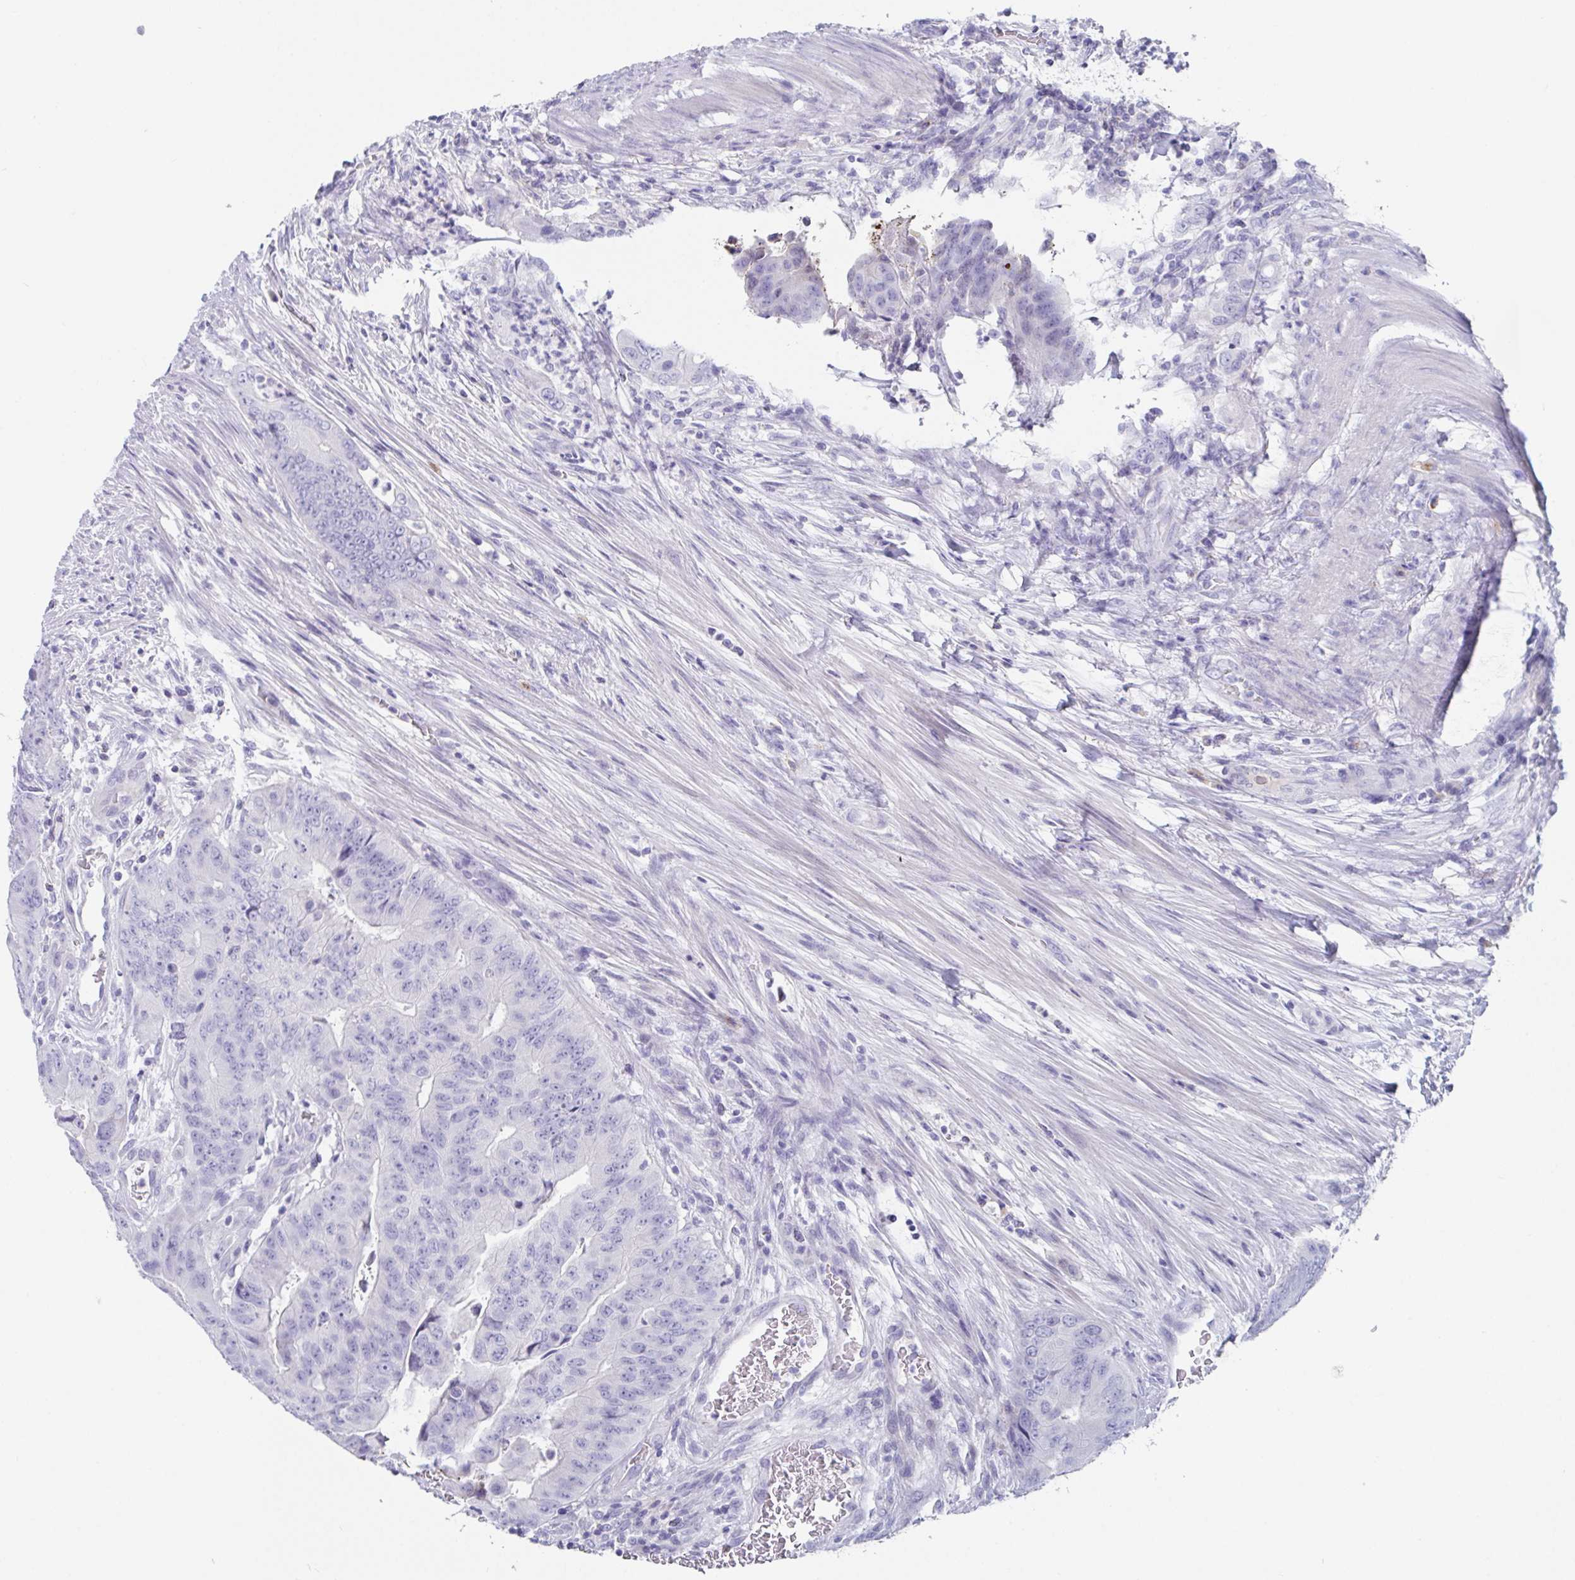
{"staining": {"intensity": "negative", "quantity": "none", "location": "none"}, "tissue": "colorectal cancer", "cell_type": "Tumor cells", "image_type": "cancer", "snomed": [{"axis": "morphology", "description": "Adenocarcinoma, NOS"}, {"axis": "topography", "description": "Colon"}], "caption": "Human colorectal cancer stained for a protein using immunohistochemistry (IHC) displays no staining in tumor cells.", "gene": "PLA2G1B", "patient": {"sex": "female", "age": 48}}